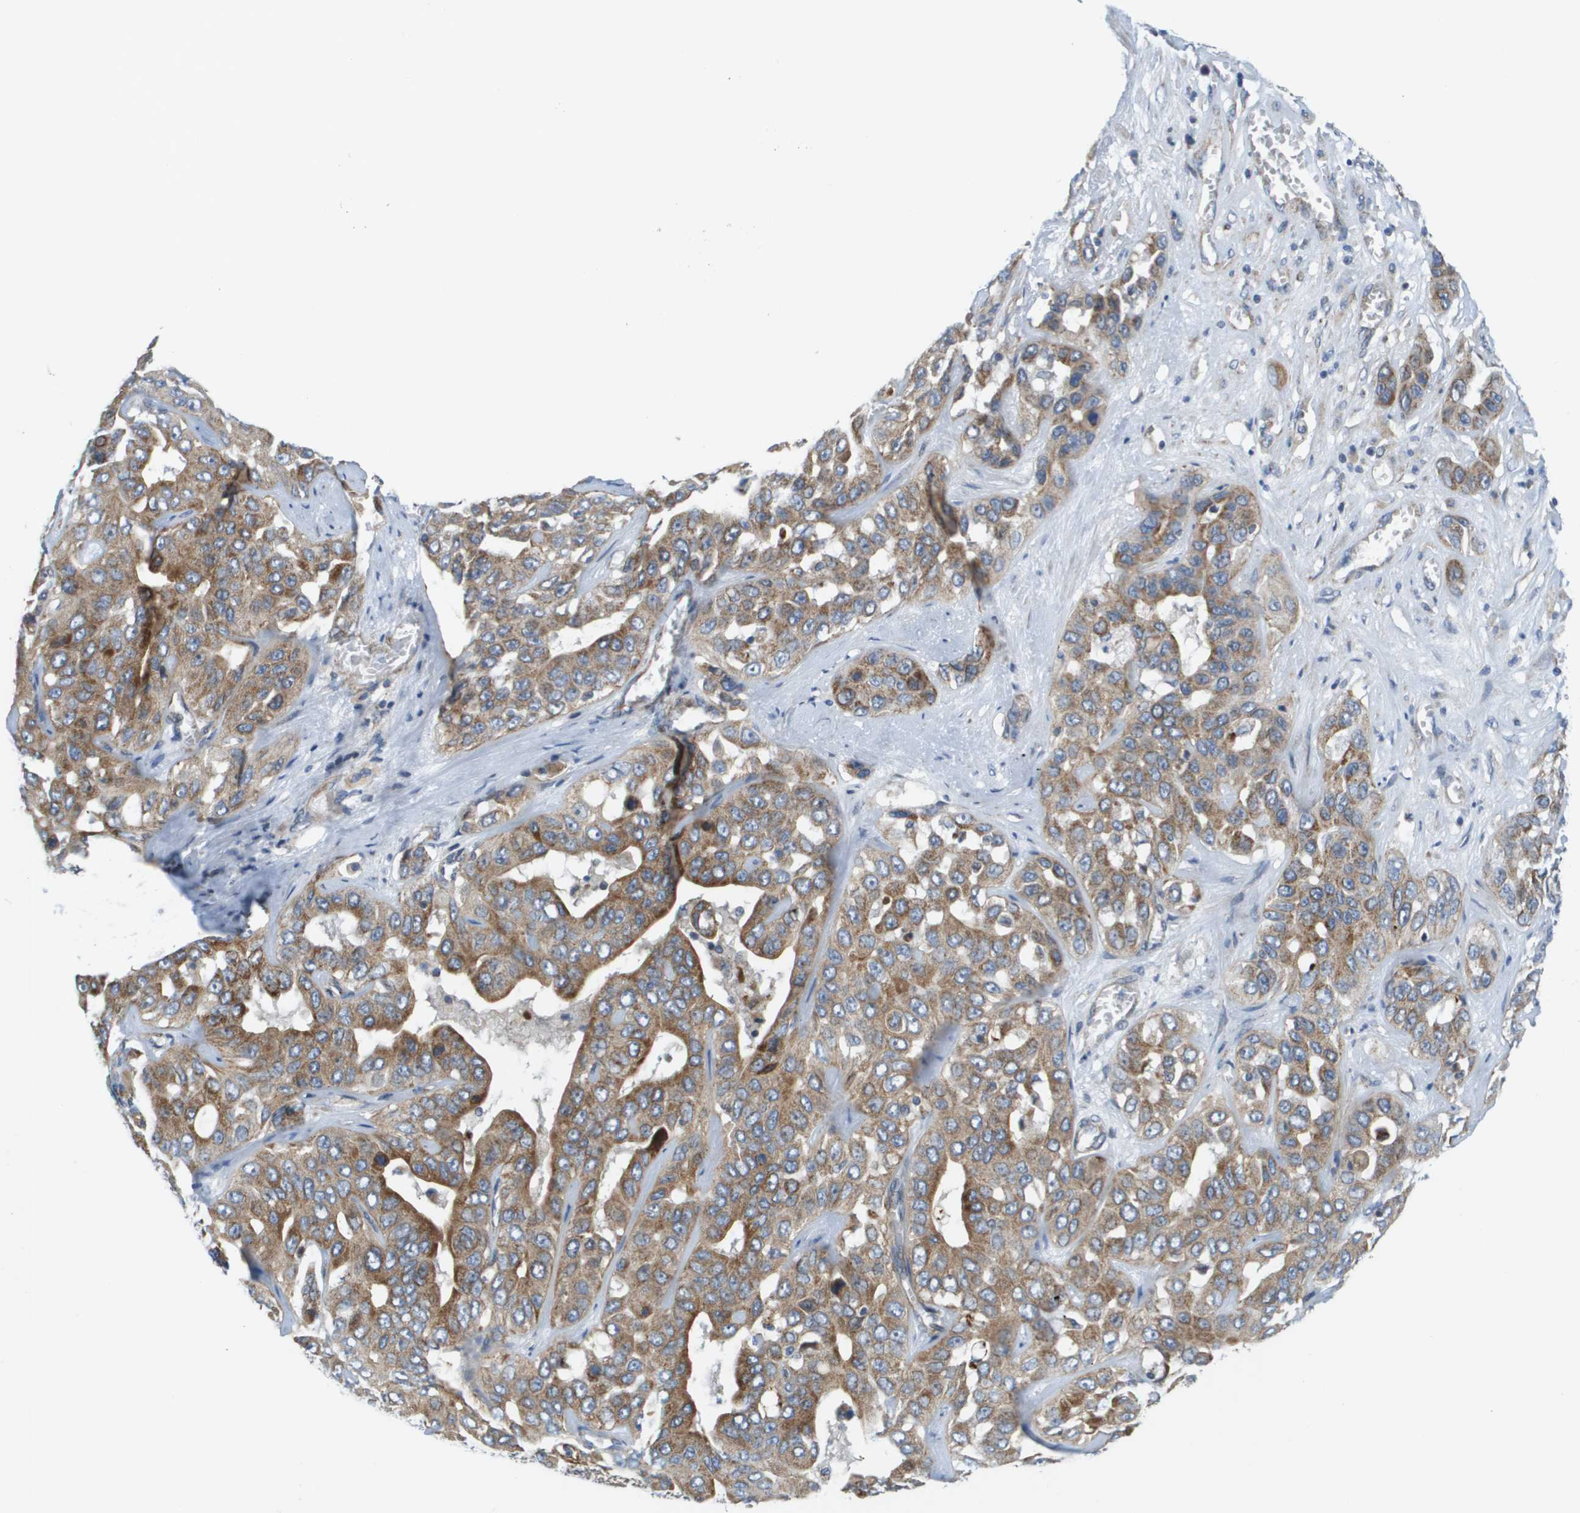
{"staining": {"intensity": "moderate", "quantity": ">75%", "location": "cytoplasmic/membranous"}, "tissue": "liver cancer", "cell_type": "Tumor cells", "image_type": "cancer", "snomed": [{"axis": "morphology", "description": "Cholangiocarcinoma"}, {"axis": "topography", "description": "Liver"}], "caption": "Protein staining by immunohistochemistry (IHC) demonstrates moderate cytoplasmic/membranous expression in about >75% of tumor cells in liver cancer.", "gene": "KRT23", "patient": {"sex": "female", "age": 52}}